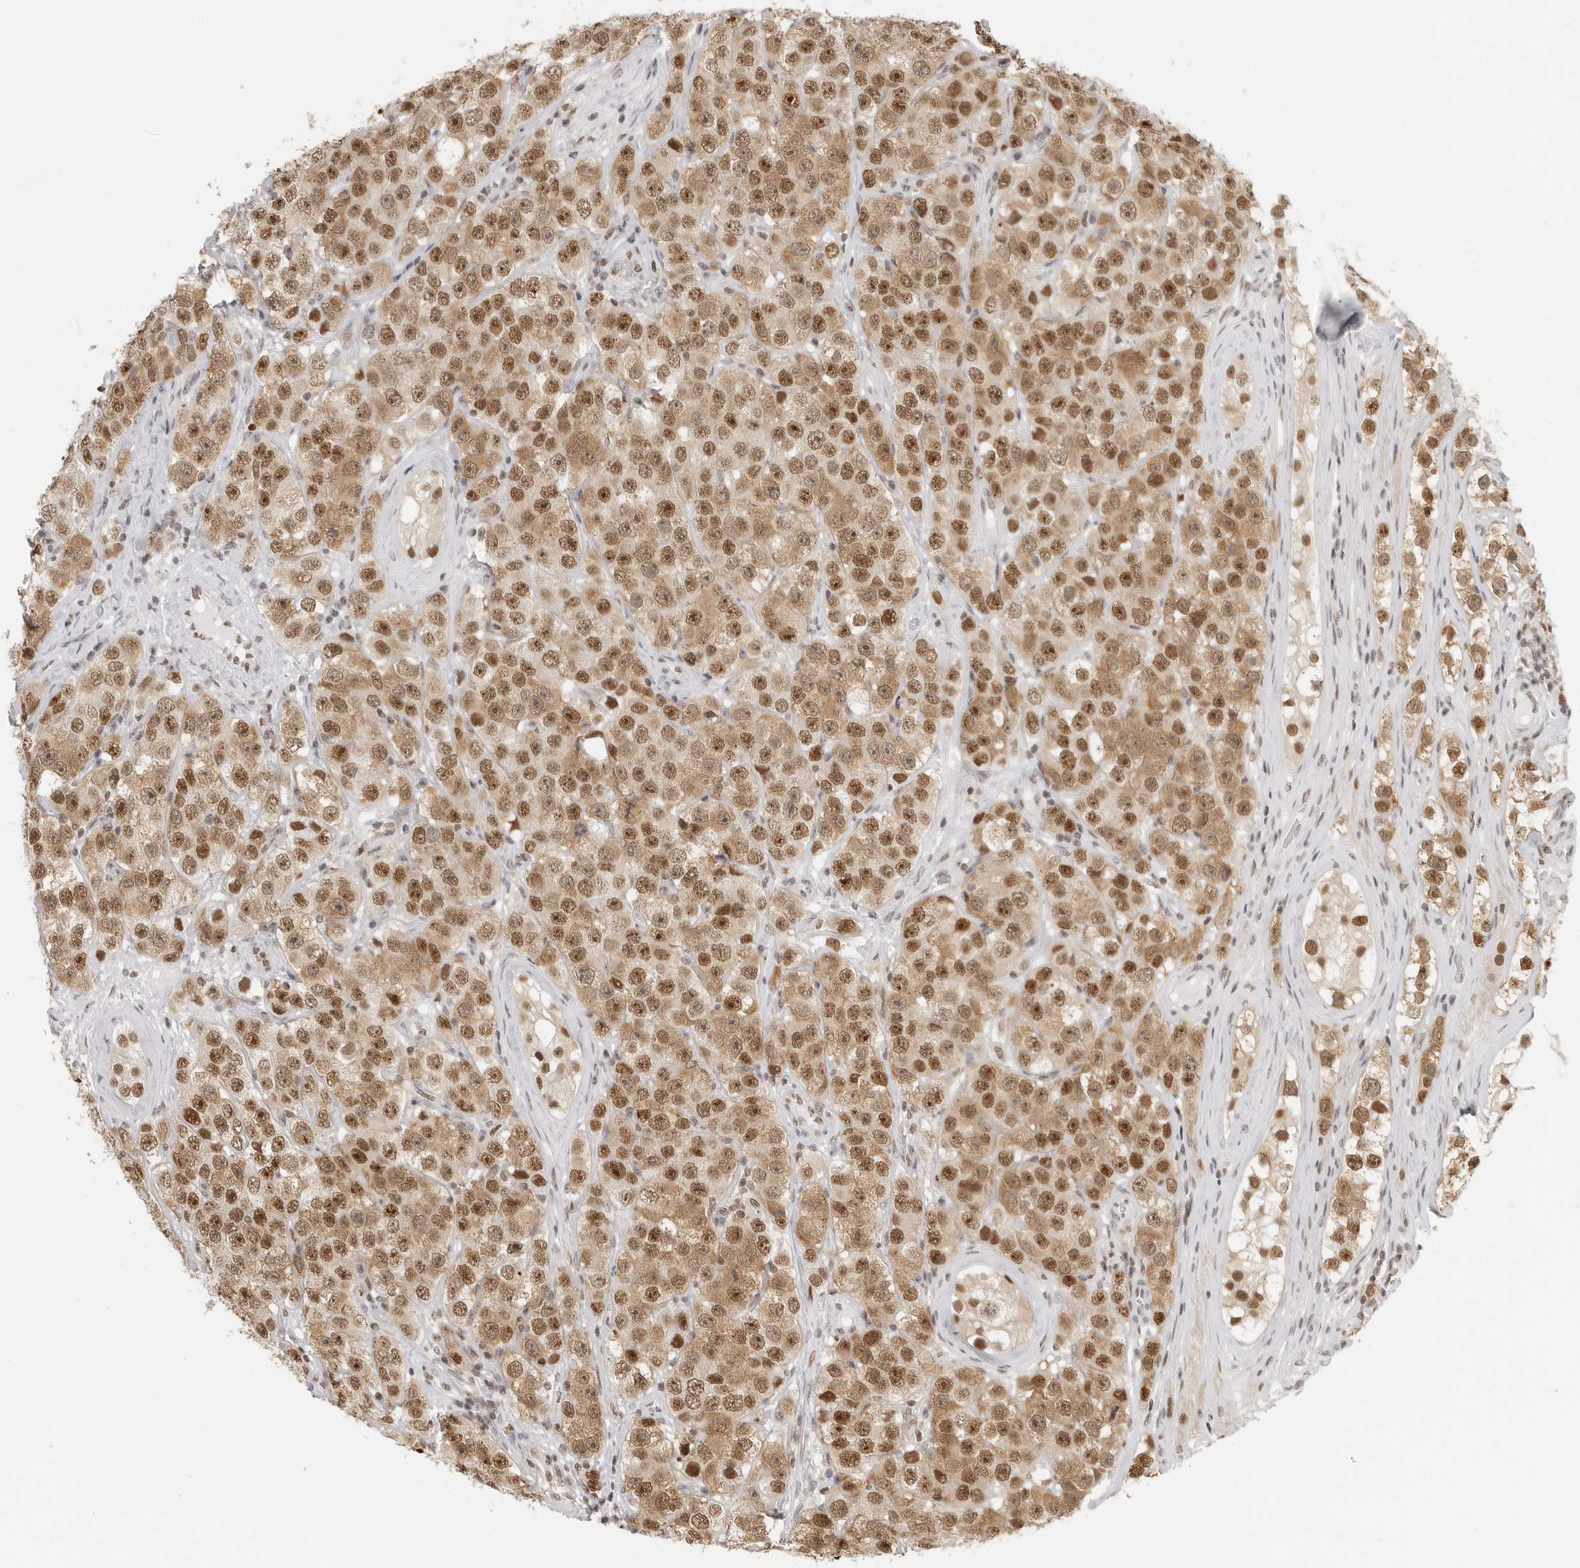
{"staining": {"intensity": "moderate", "quantity": ">75%", "location": "cytoplasmic/membranous,nuclear"}, "tissue": "testis cancer", "cell_type": "Tumor cells", "image_type": "cancer", "snomed": [{"axis": "morphology", "description": "Seminoma, NOS"}, {"axis": "topography", "description": "Testis"}], "caption": "IHC of human seminoma (testis) displays medium levels of moderate cytoplasmic/membranous and nuclear staining in approximately >75% of tumor cells.", "gene": "RPA2", "patient": {"sex": "male", "age": 28}}